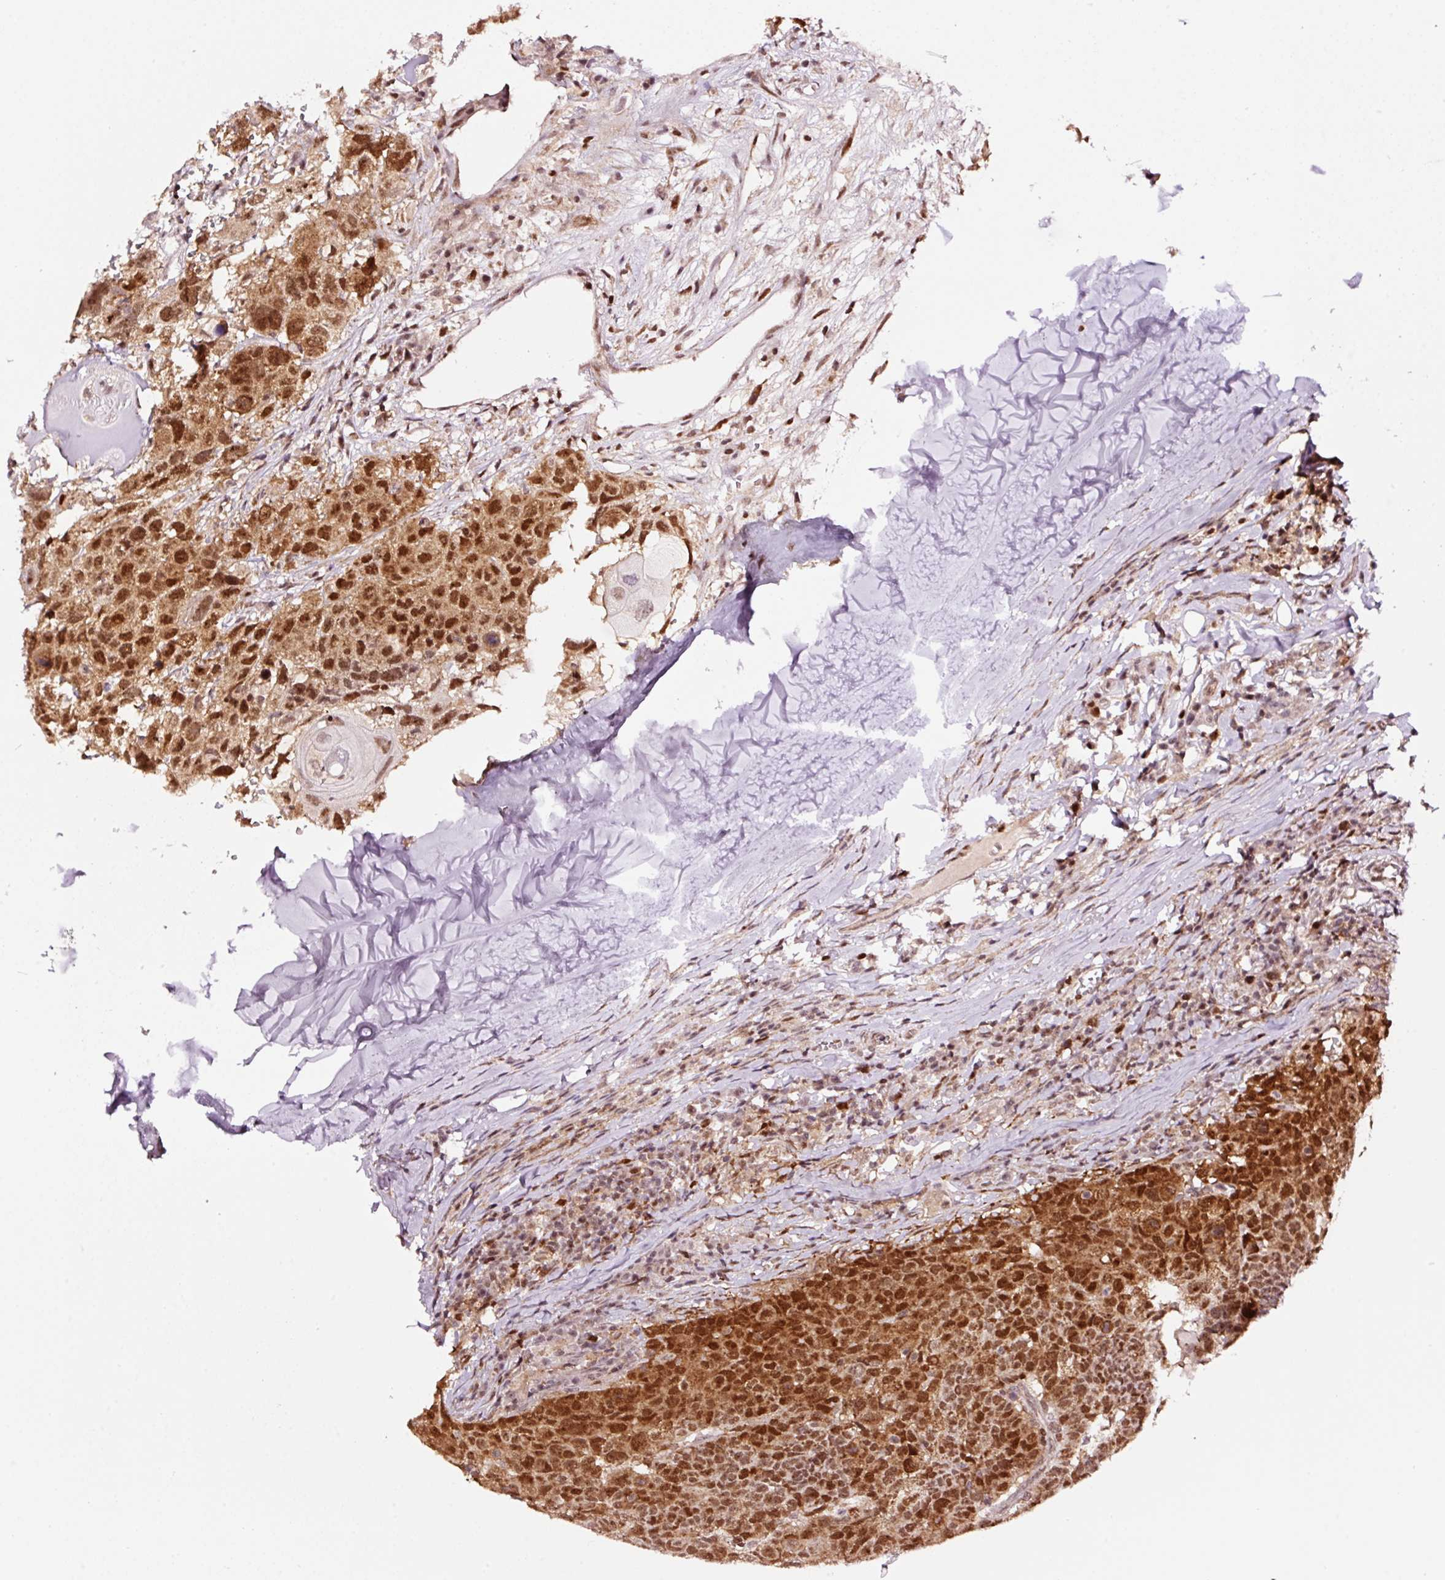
{"staining": {"intensity": "strong", "quantity": ">75%", "location": "nuclear"}, "tissue": "head and neck cancer", "cell_type": "Tumor cells", "image_type": "cancer", "snomed": [{"axis": "morphology", "description": "Normal tissue, NOS"}, {"axis": "morphology", "description": "Squamous cell carcinoma, NOS"}, {"axis": "topography", "description": "Skeletal muscle"}, {"axis": "topography", "description": "Vascular tissue"}, {"axis": "topography", "description": "Peripheral nerve tissue"}, {"axis": "topography", "description": "Head-Neck"}], "caption": "Head and neck squamous cell carcinoma stained for a protein reveals strong nuclear positivity in tumor cells.", "gene": "RFC4", "patient": {"sex": "male", "age": 66}}